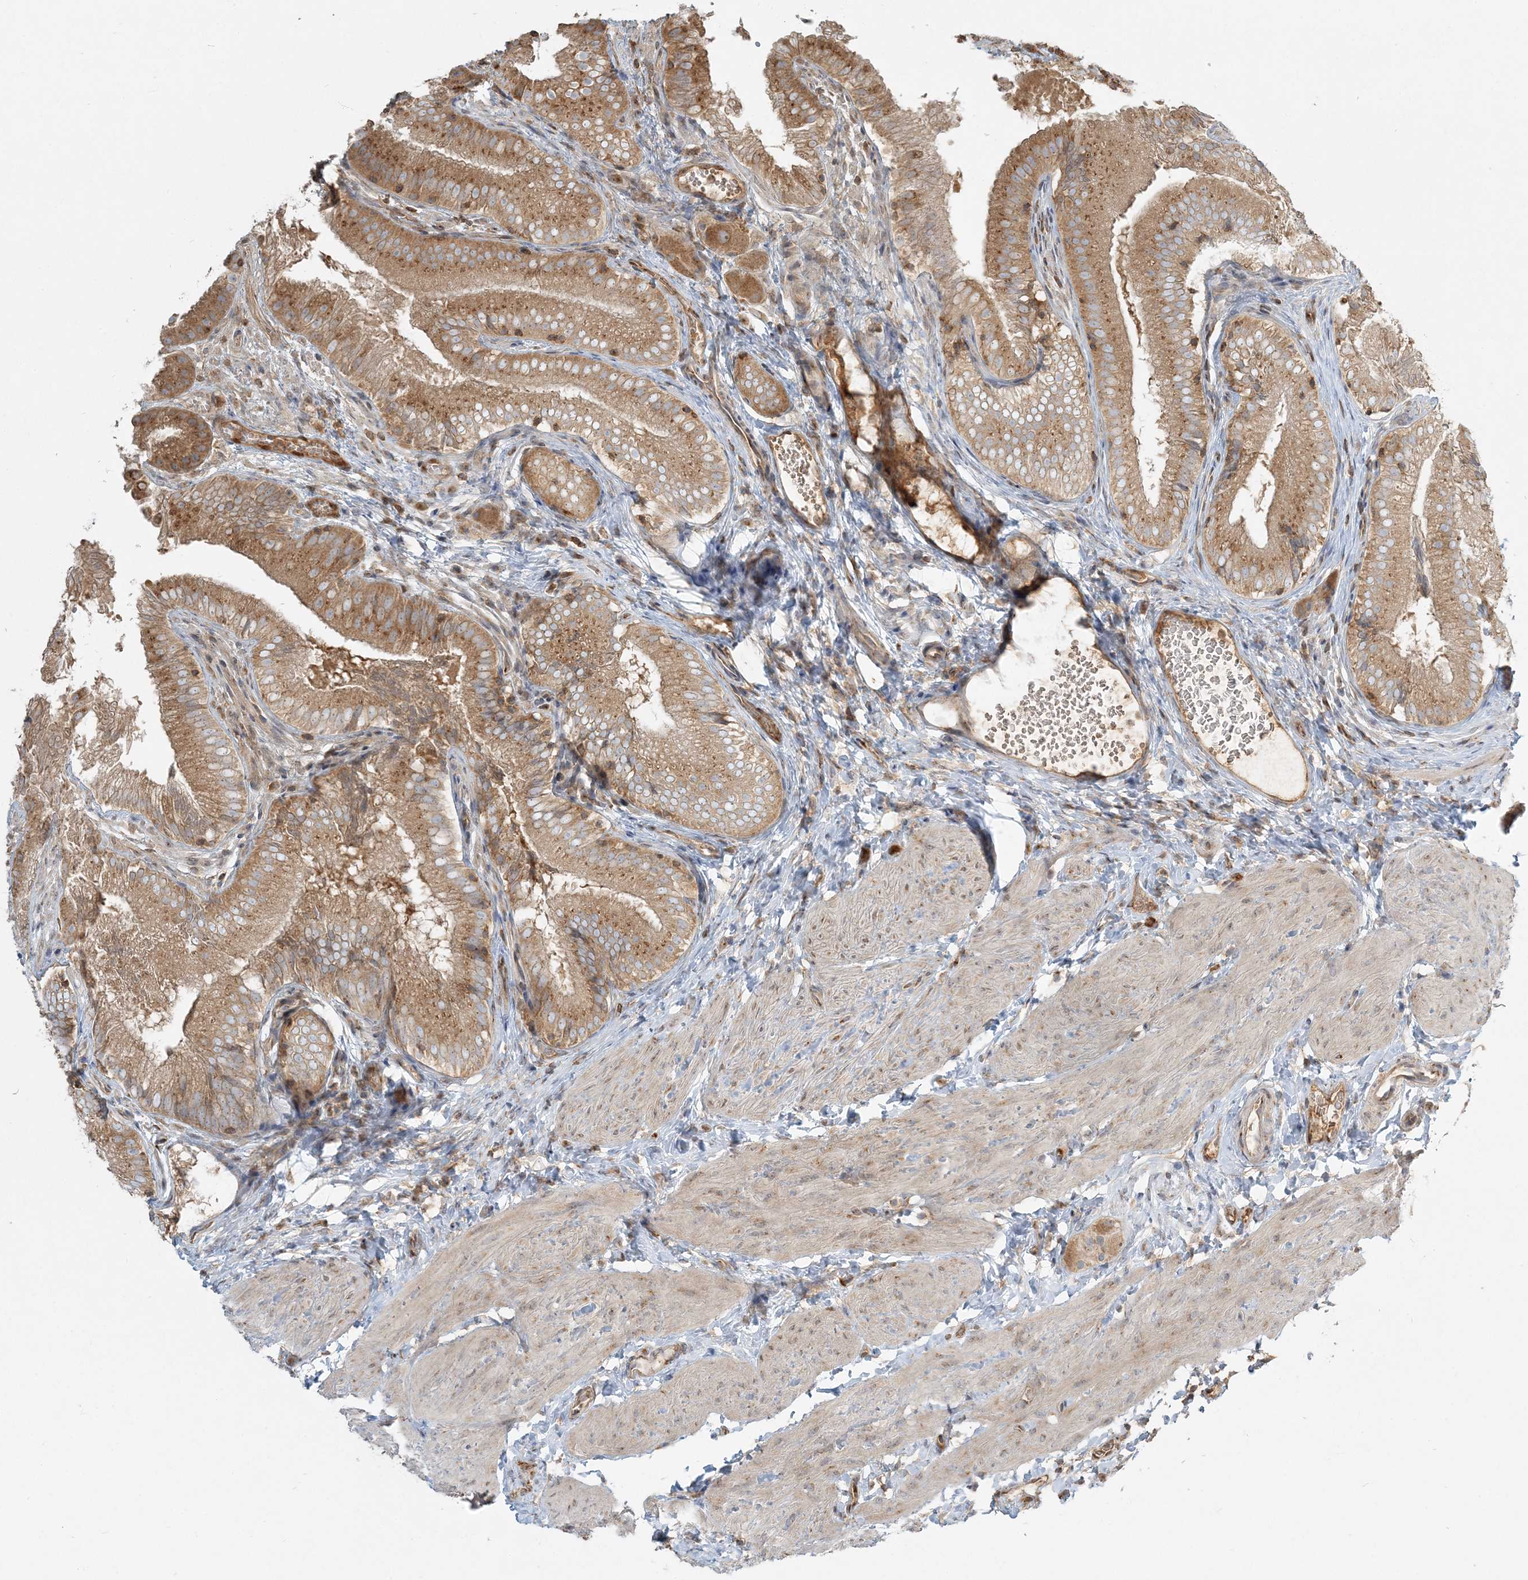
{"staining": {"intensity": "moderate", "quantity": ">75%", "location": "cytoplasmic/membranous"}, "tissue": "gallbladder", "cell_type": "Glandular cells", "image_type": "normal", "snomed": [{"axis": "morphology", "description": "Normal tissue, NOS"}, {"axis": "topography", "description": "Gallbladder"}], "caption": "Normal gallbladder displays moderate cytoplasmic/membranous staining in approximately >75% of glandular cells, visualized by immunohistochemistry.", "gene": "AP1AR", "patient": {"sex": "female", "age": 30}}